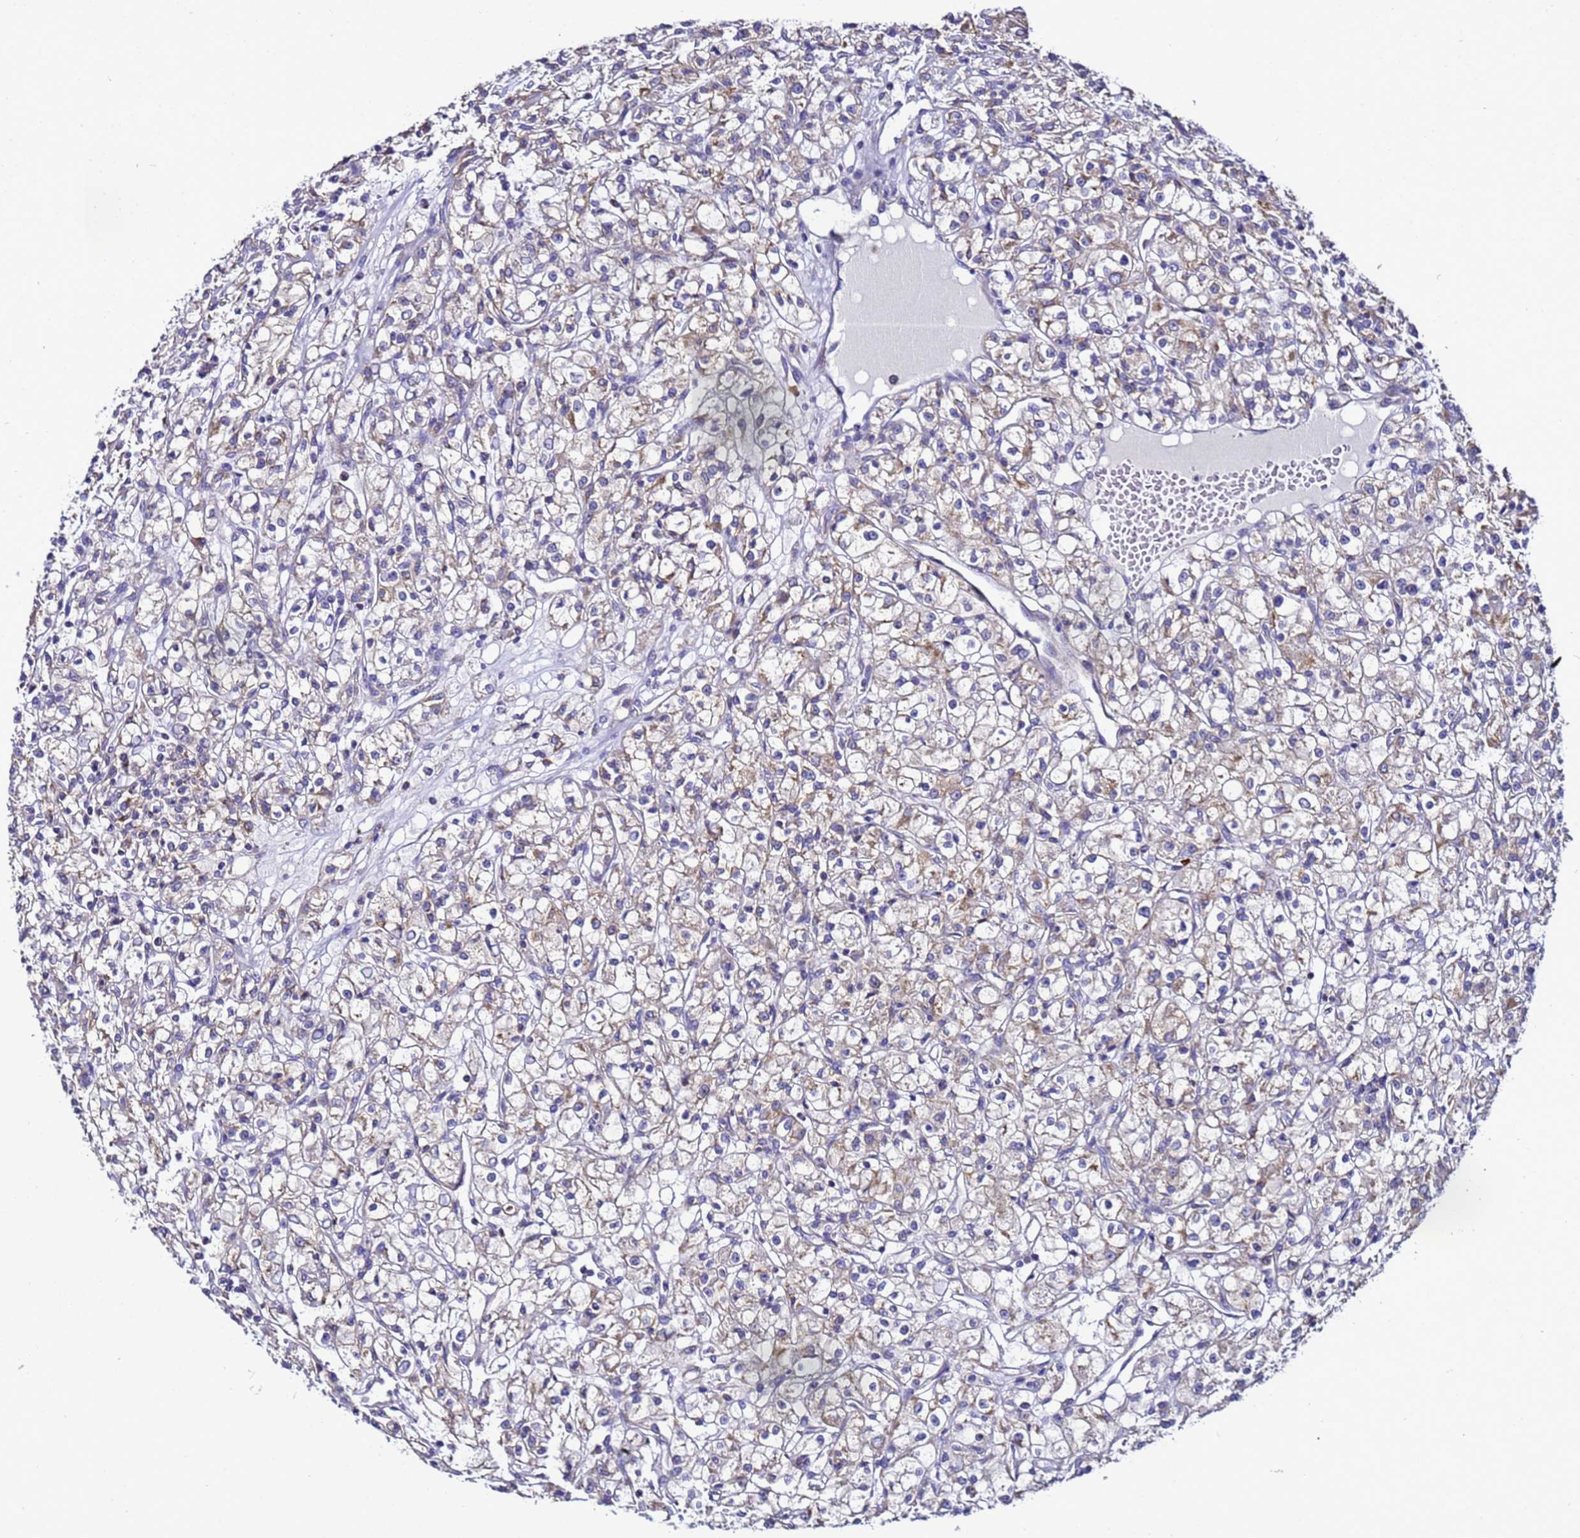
{"staining": {"intensity": "weak", "quantity": "<25%", "location": "cytoplasmic/membranous"}, "tissue": "renal cancer", "cell_type": "Tumor cells", "image_type": "cancer", "snomed": [{"axis": "morphology", "description": "Adenocarcinoma, NOS"}, {"axis": "topography", "description": "Kidney"}], "caption": "DAB (3,3'-diaminobenzidine) immunohistochemical staining of renal adenocarcinoma exhibits no significant expression in tumor cells.", "gene": "HIGD2A", "patient": {"sex": "female", "age": 59}}